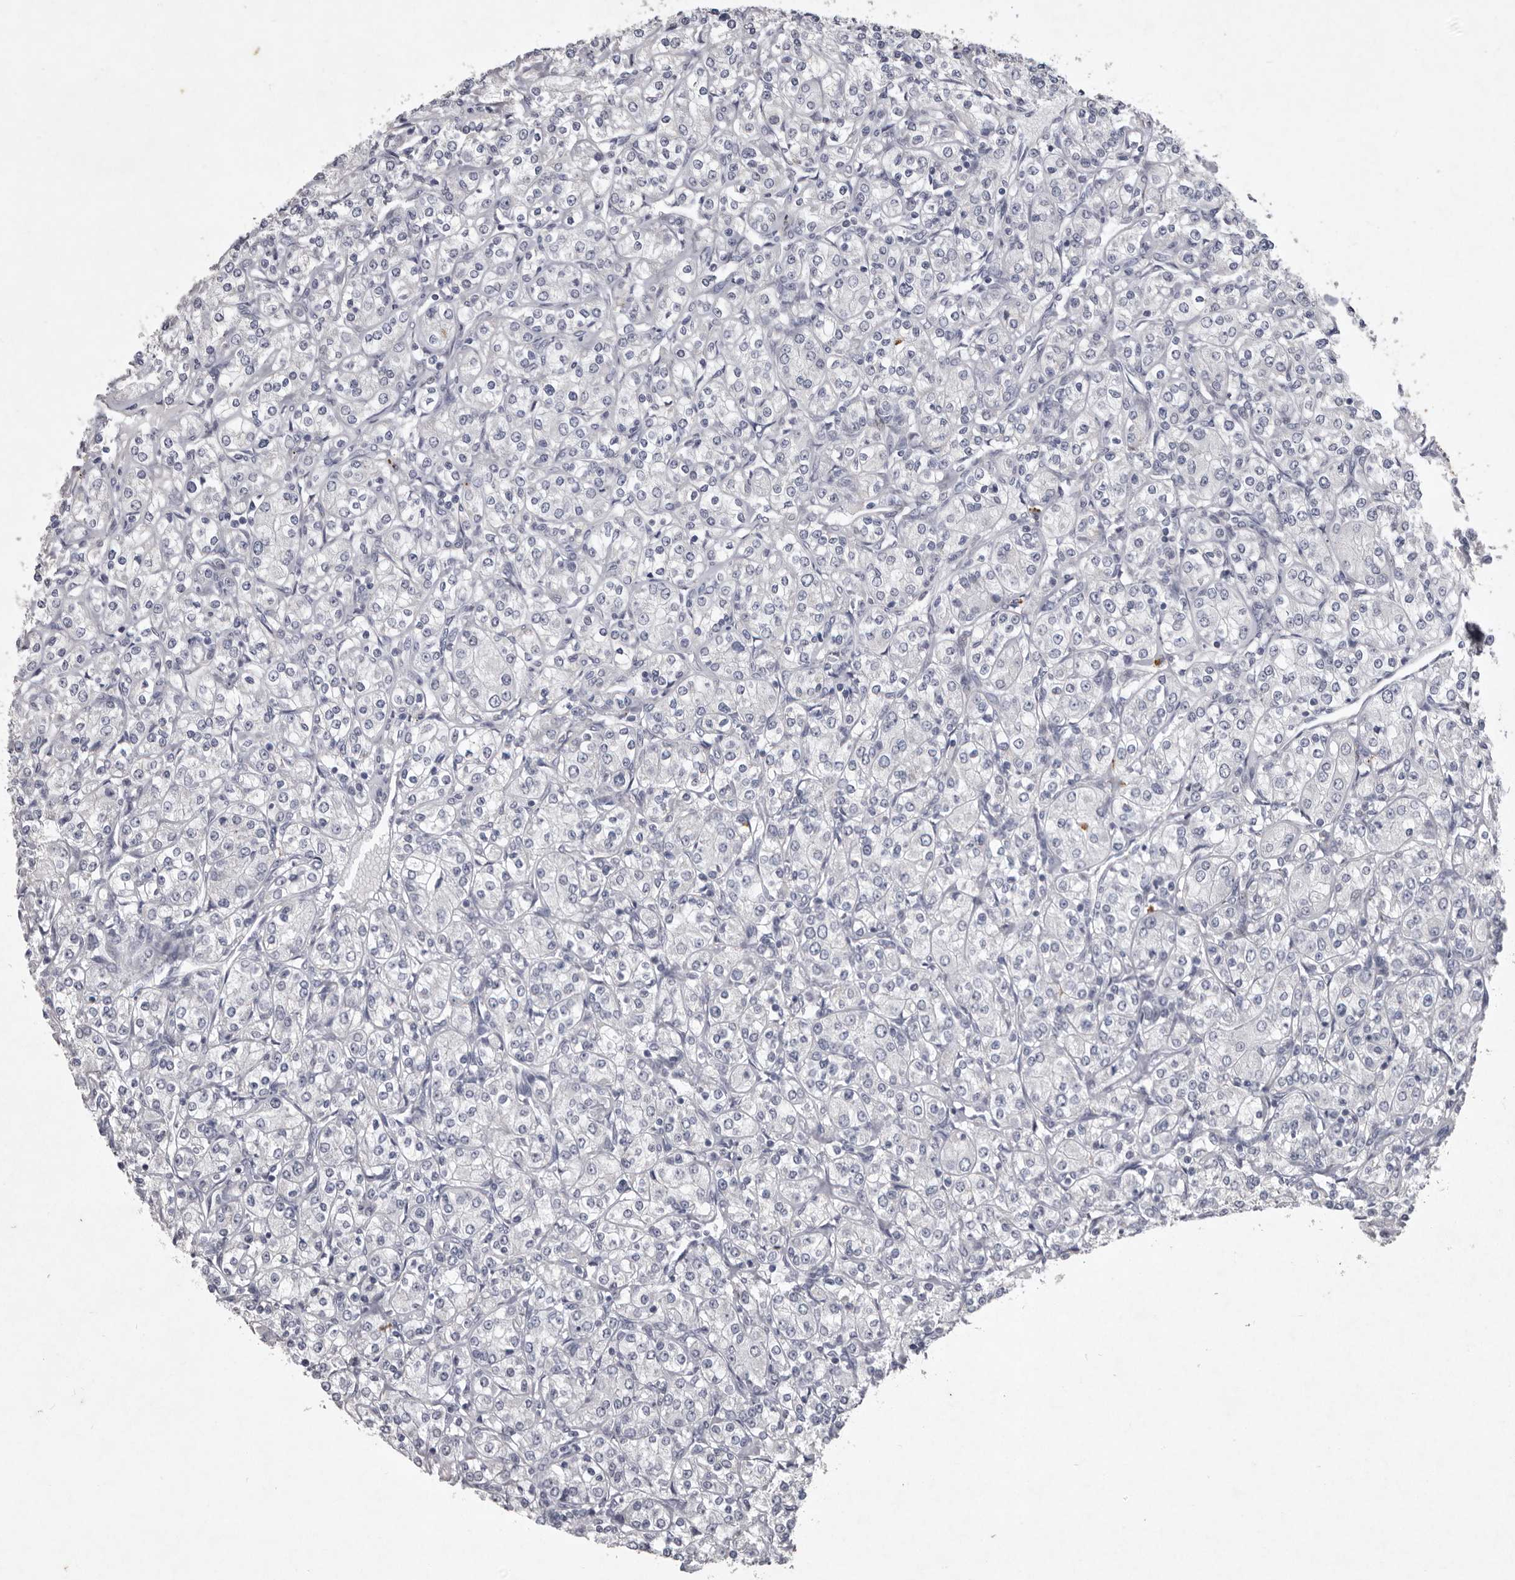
{"staining": {"intensity": "negative", "quantity": "none", "location": "none"}, "tissue": "renal cancer", "cell_type": "Tumor cells", "image_type": "cancer", "snomed": [{"axis": "morphology", "description": "Adenocarcinoma, NOS"}, {"axis": "topography", "description": "Kidney"}], "caption": "Histopathology image shows no protein staining in tumor cells of adenocarcinoma (renal) tissue.", "gene": "NKAIN4", "patient": {"sex": "male", "age": 77}}